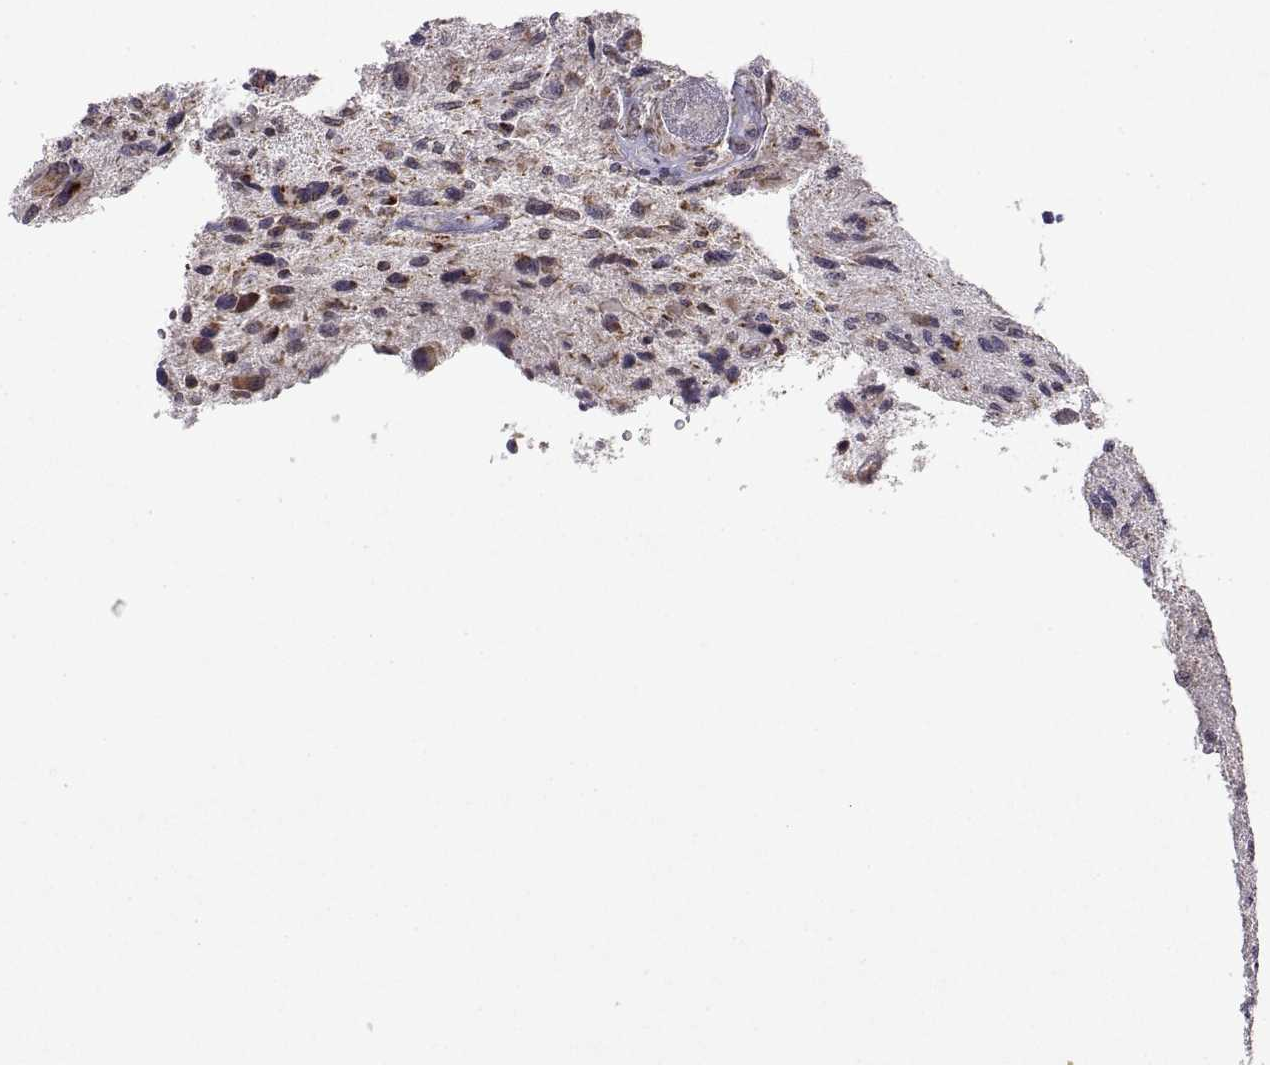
{"staining": {"intensity": "negative", "quantity": "none", "location": "none"}, "tissue": "glioma", "cell_type": "Tumor cells", "image_type": "cancer", "snomed": [{"axis": "morphology", "description": "Glioma, malignant, NOS"}, {"axis": "morphology", "description": "Glioma, malignant, High grade"}, {"axis": "topography", "description": "Brain"}], "caption": "Protein analysis of malignant glioma exhibits no significant positivity in tumor cells.", "gene": "MANBAL", "patient": {"sex": "female", "age": 71}}